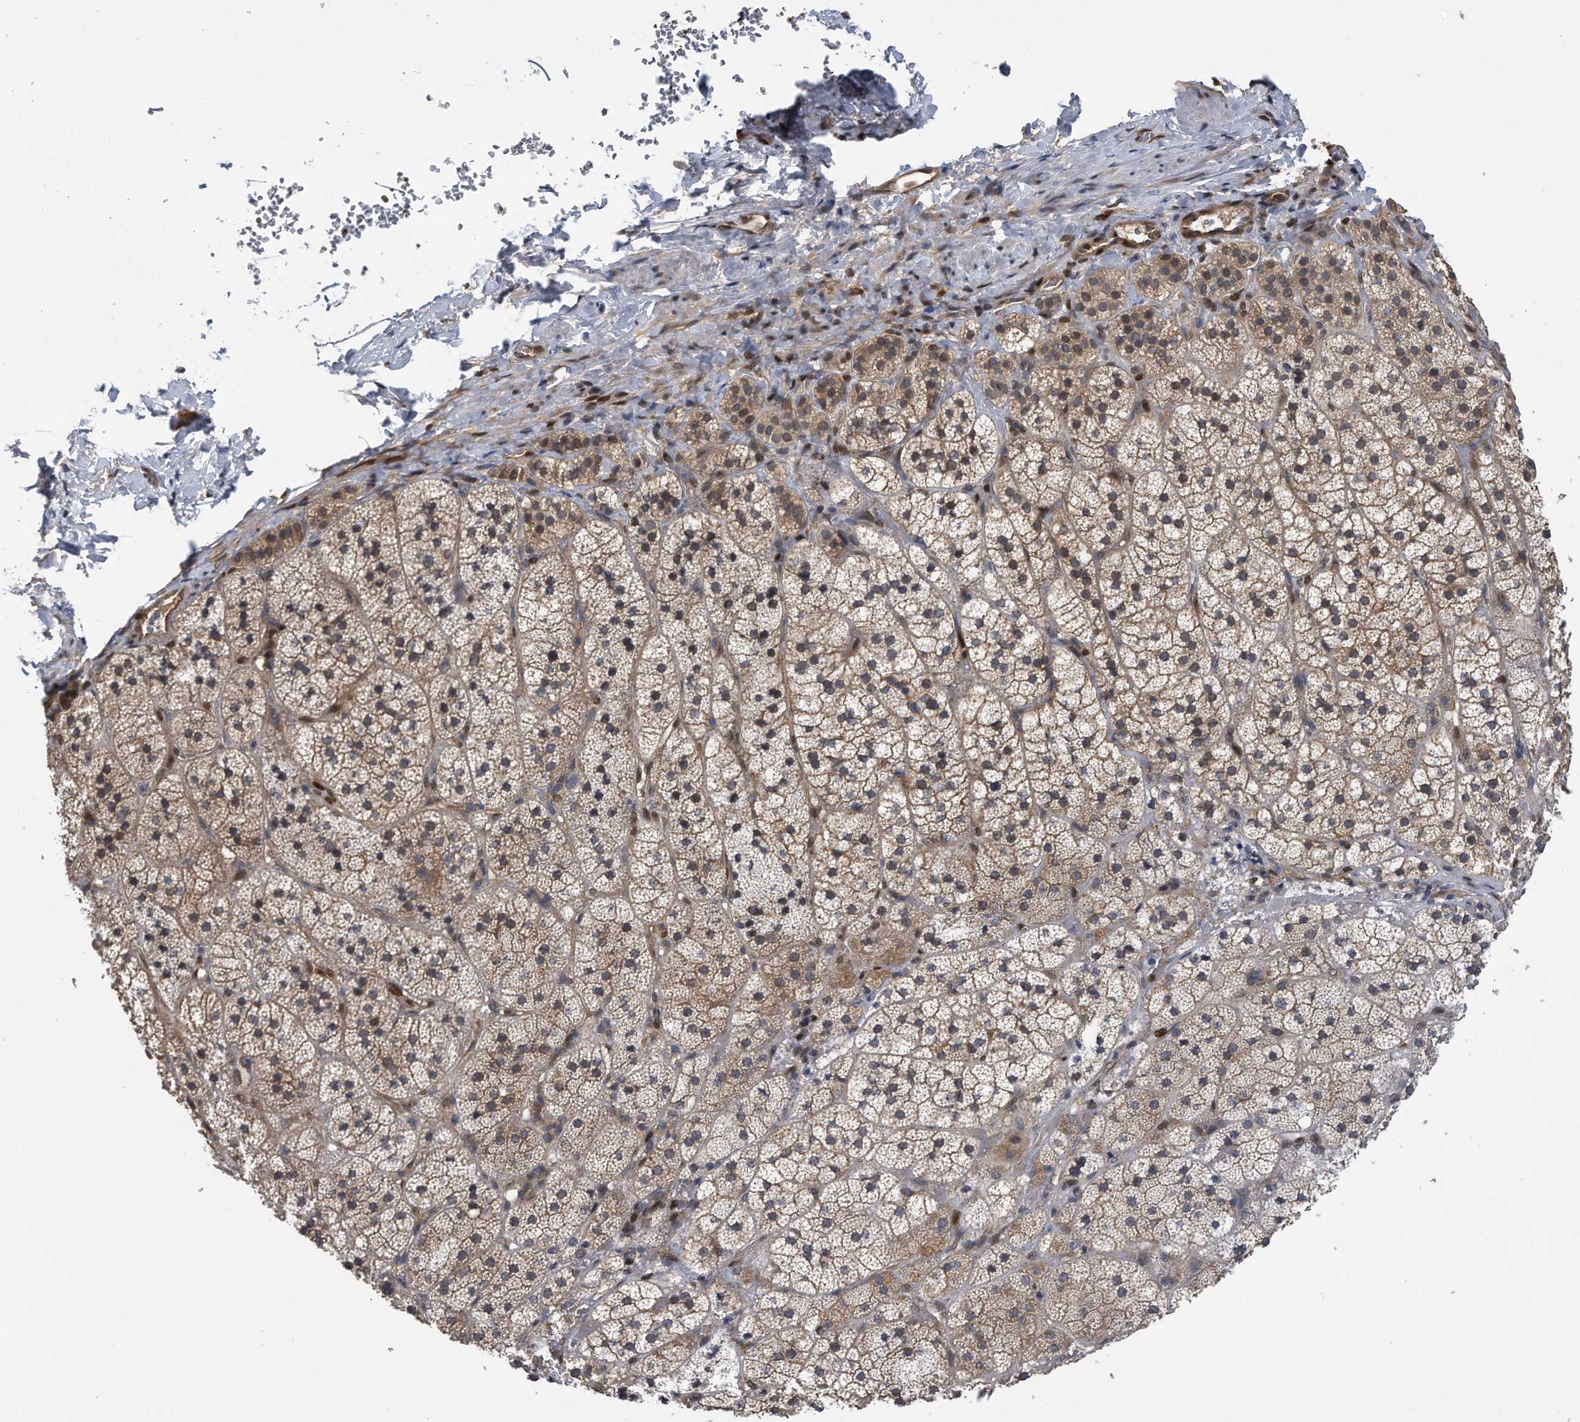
{"staining": {"intensity": "moderate", "quantity": ">75%", "location": "cytoplasmic/membranous"}, "tissue": "adrenal gland", "cell_type": "Glandular cells", "image_type": "normal", "snomed": [{"axis": "morphology", "description": "Normal tissue, NOS"}, {"axis": "topography", "description": "Adrenal gland"}], "caption": "Immunohistochemistry image of benign adrenal gland: adrenal gland stained using IHC exhibits medium levels of moderate protein expression localized specifically in the cytoplasmic/membranous of glandular cells, appearing as a cytoplasmic/membranous brown color.", "gene": "ZNF79", "patient": {"sex": "female", "age": 44}}